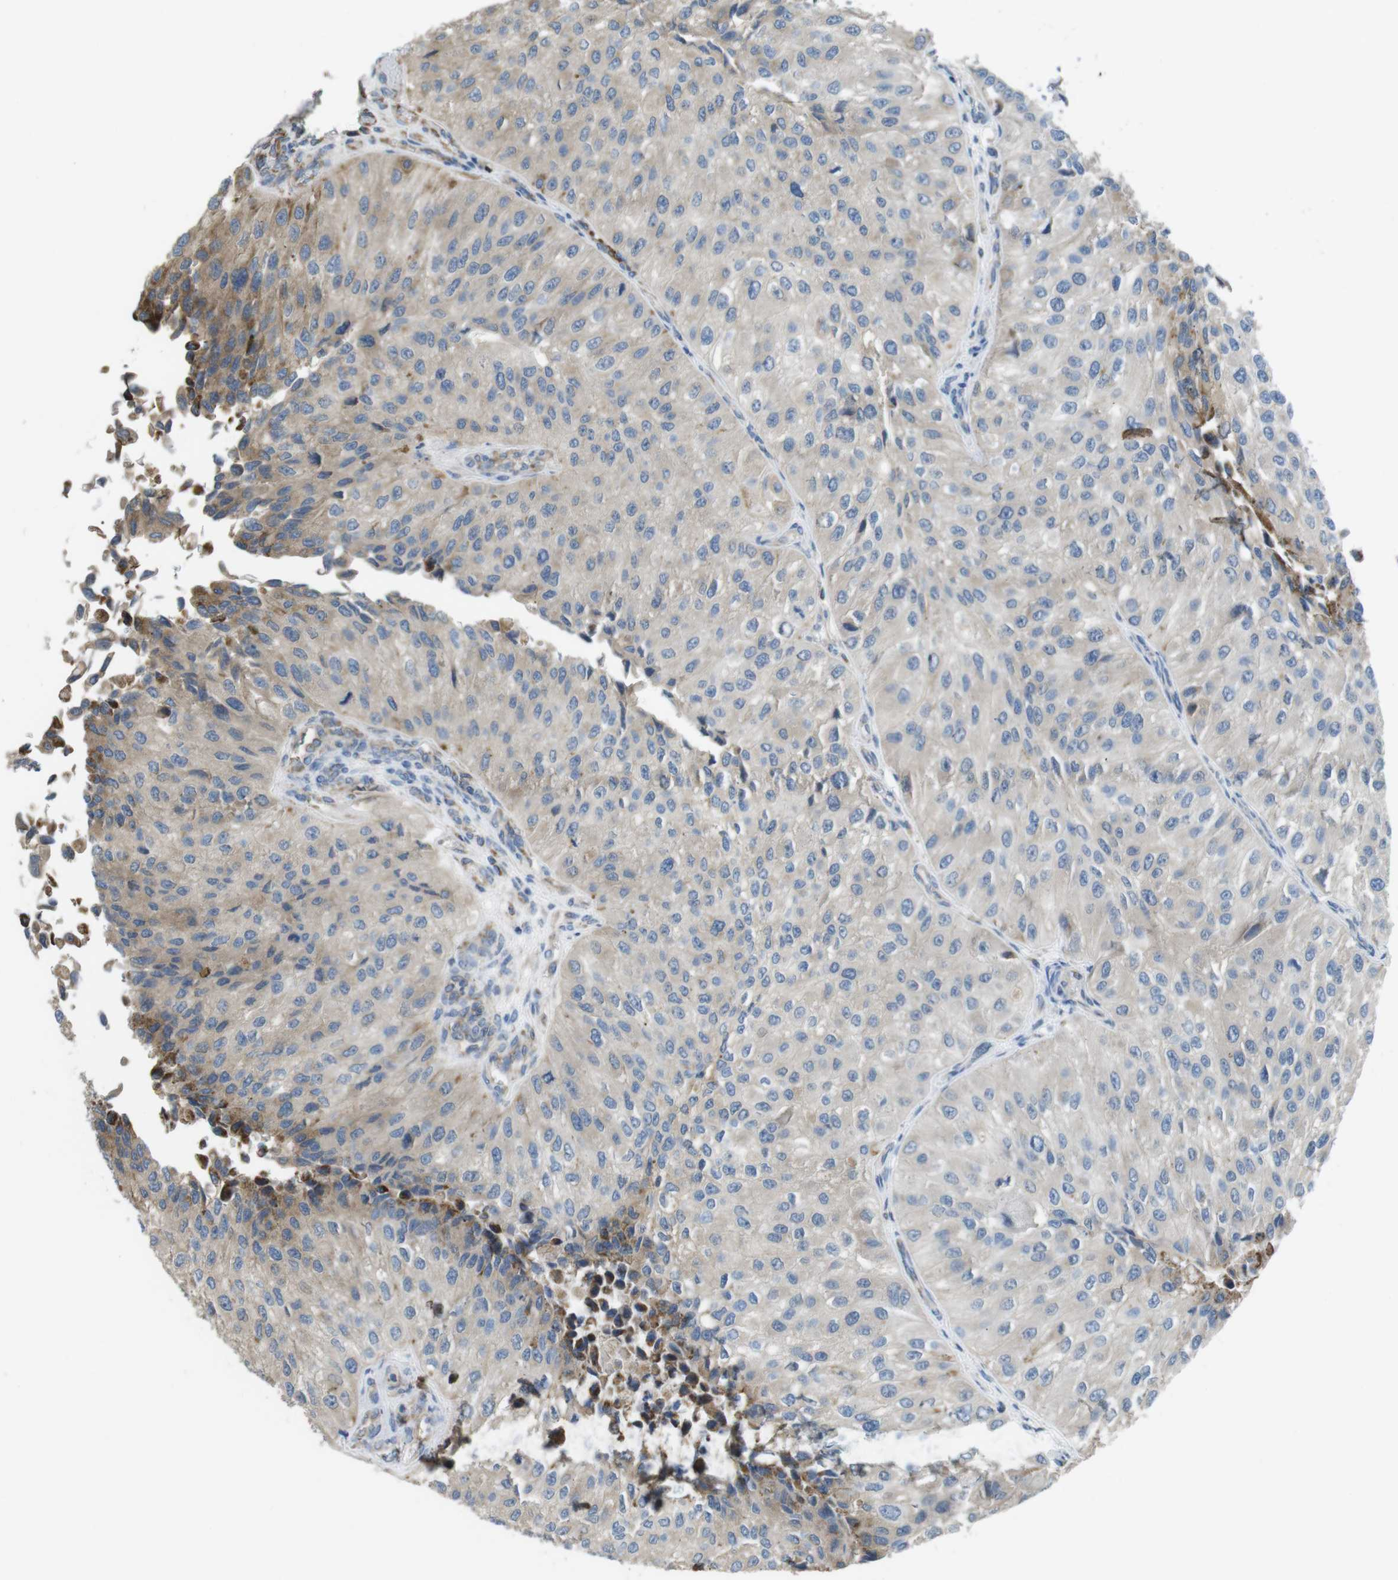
{"staining": {"intensity": "weak", "quantity": "<25%", "location": "cytoplasmic/membranous"}, "tissue": "urothelial cancer", "cell_type": "Tumor cells", "image_type": "cancer", "snomed": [{"axis": "morphology", "description": "Urothelial carcinoma, High grade"}, {"axis": "topography", "description": "Kidney"}, {"axis": "topography", "description": "Urinary bladder"}], "caption": "High magnification brightfield microscopy of urothelial cancer stained with DAB (brown) and counterstained with hematoxylin (blue): tumor cells show no significant positivity.", "gene": "GRIK2", "patient": {"sex": "male", "age": 77}}